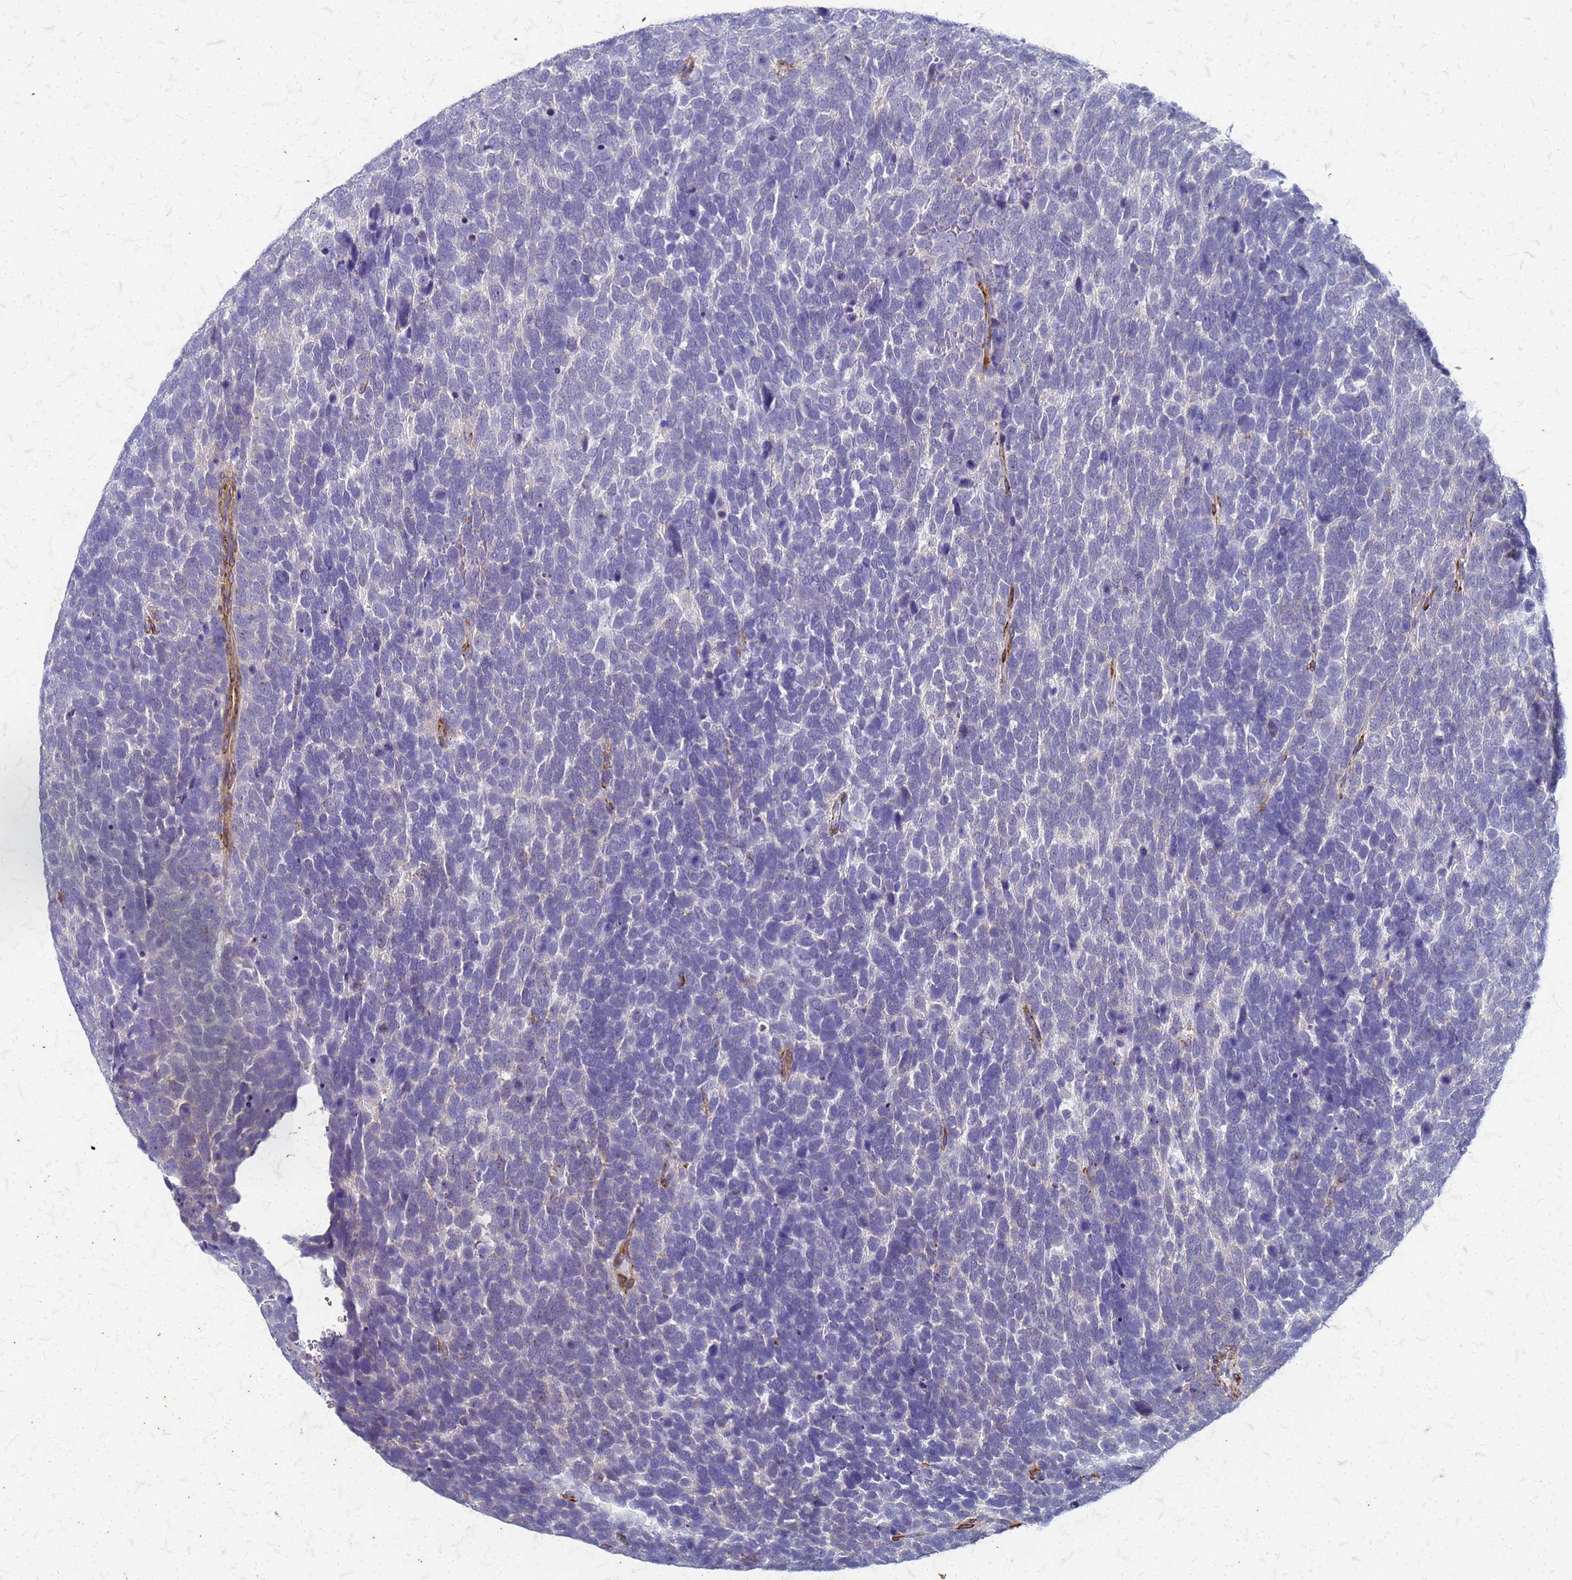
{"staining": {"intensity": "negative", "quantity": "none", "location": "none"}, "tissue": "urothelial cancer", "cell_type": "Tumor cells", "image_type": "cancer", "snomed": [{"axis": "morphology", "description": "Urothelial carcinoma, High grade"}, {"axis": "topography", "description": "Urinary bladder"}], "caption": "An image of human high-grade urothelial carcinoma is negative for staining in tumor cells.", "gene": "TRIM64B", "patient": {"sex": "female", "age": 82}}